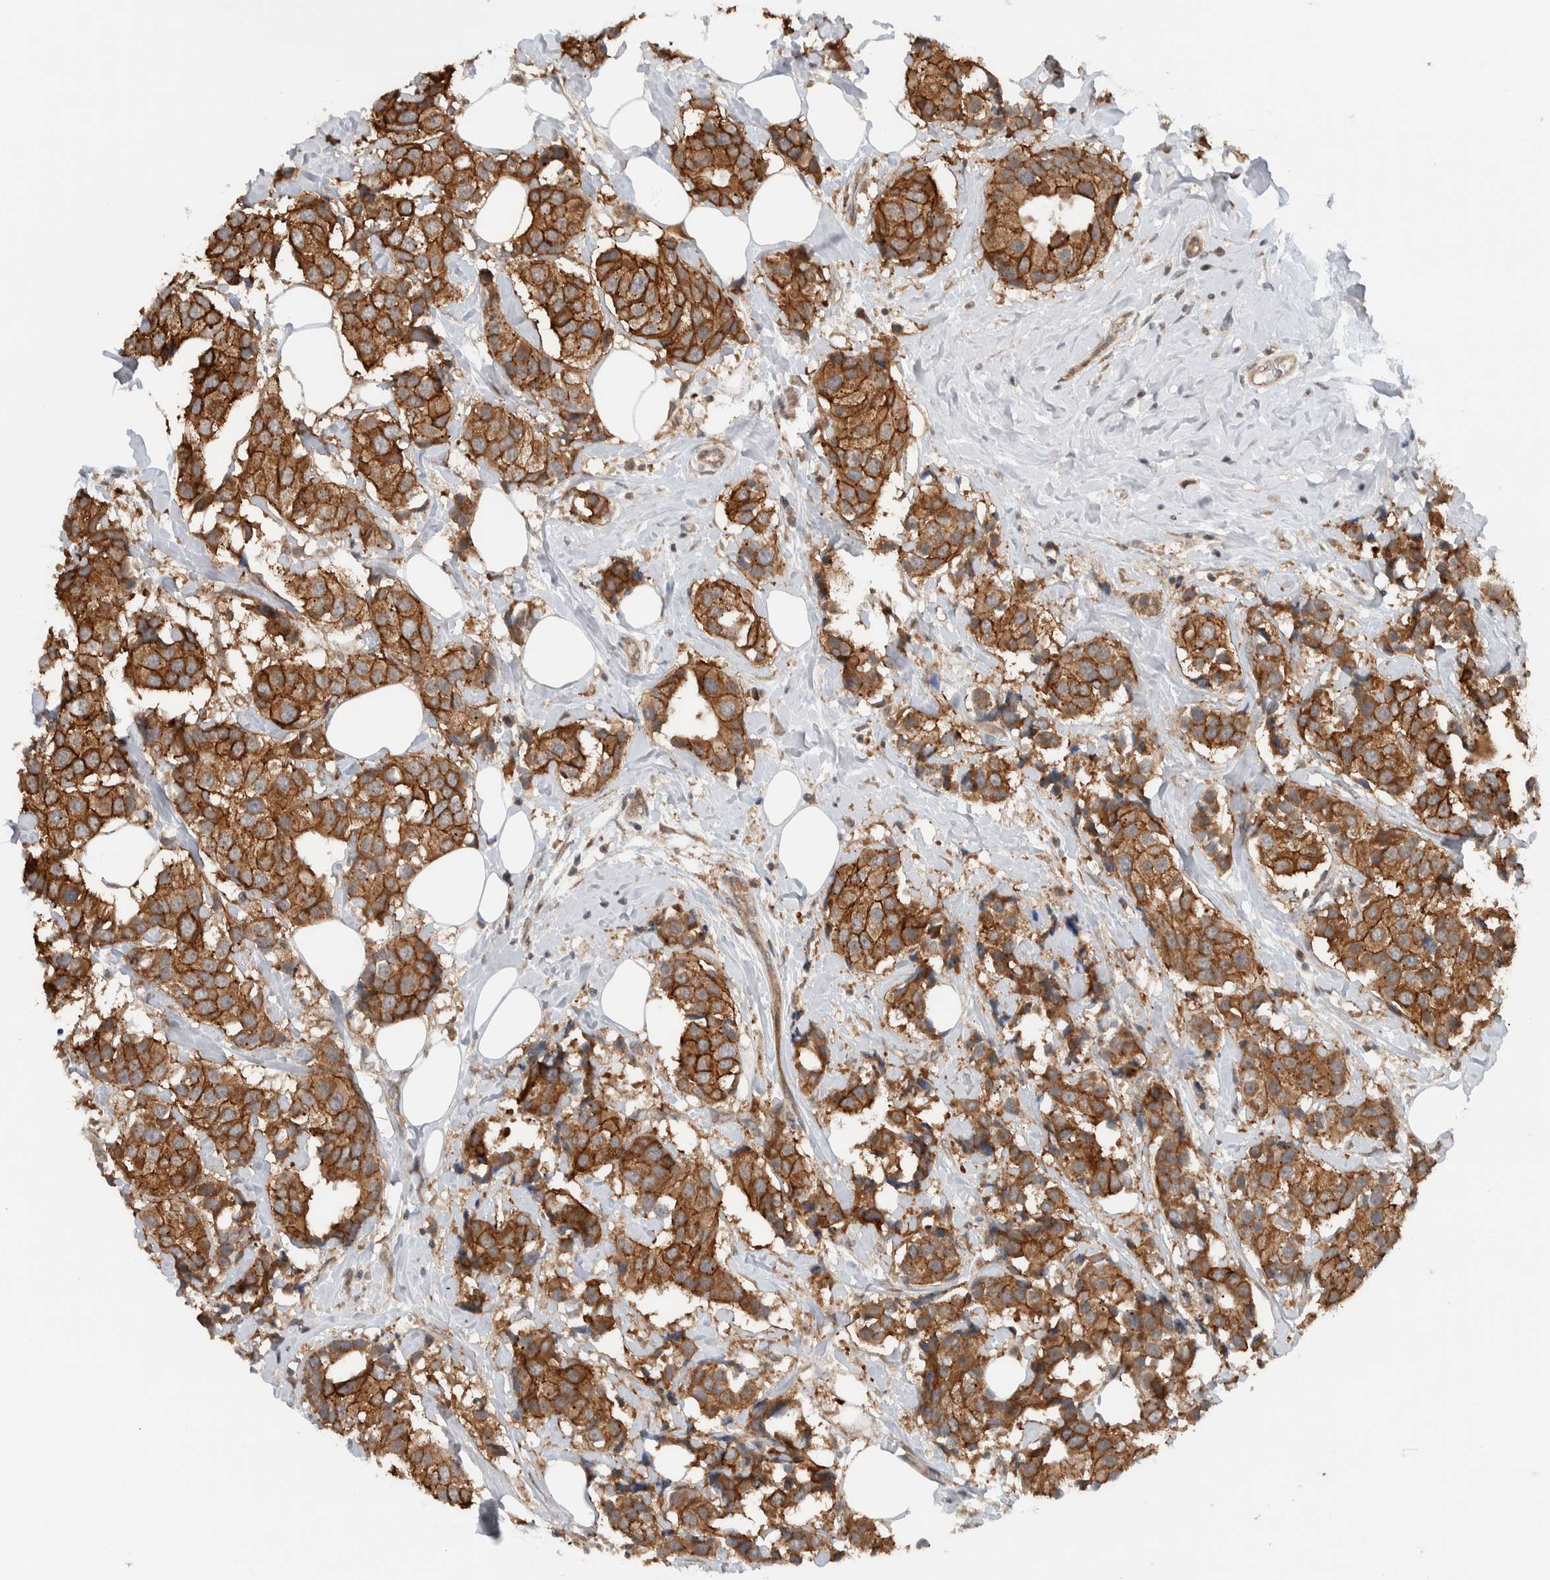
{"staining": {"intensity": "moderate", "quantity": ">75%", "location": "cytoplasmic/membranous"}, "tissue": "breast cancer", "cell_type": "Tumor cells", "image_type": "cancer", "snomed": [{"axis": "morphology", "description": "Normal tissue, NOS"}, {"axis": "morphology", "description": "Duct carcinoma"}, {"axis": "topography", "description": "Breast"}], "caption": "This photomicrograph reveals IHC staining of breast cancer (intraductal carcinoma), with medium moderate cytoplasmic/membranous staining in about >75% of tumor cells.", "gene": "KLHL6", "patient": {"sex": "female", "age": 39}}